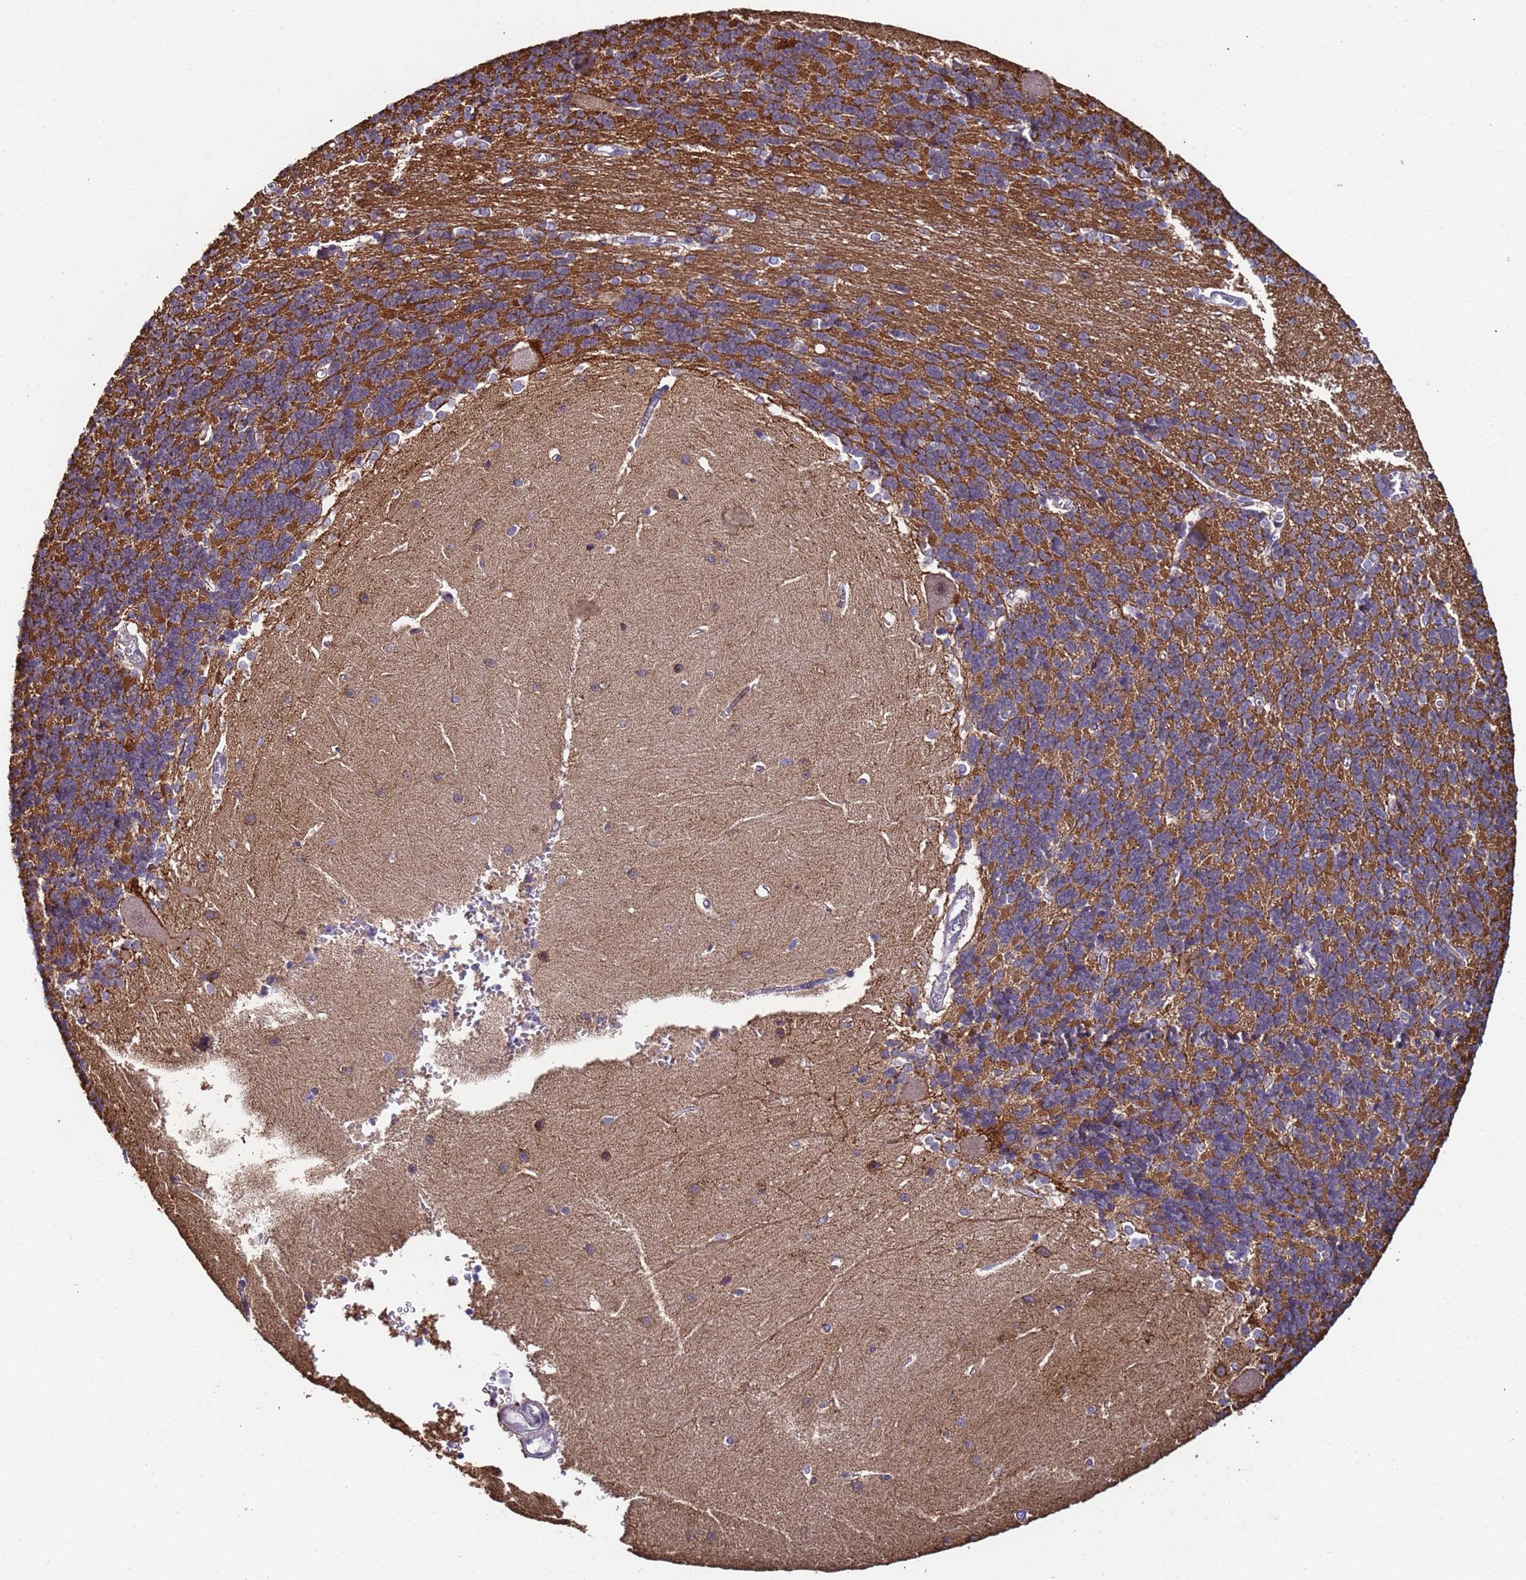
{"staining": {"intensity": "strong", "quantity": ">75%", "location": "cytoplasmic/membranous"}, "tissue": "cerebellum", "cell_type": "Cells in granular layer", "image_type": "normal", "snomed": [{"axis": "morphology", "description": "Normal tissue, NOS"}, {"axis": "topography", "description": "Cerebellum"}], "caption": "Approximately >75% of cells in granular layer in benign human cerebellum show strong cytoplasmic/membranous protein staining as visualized by brown immunohistochemical staining.", "gene": "CLHC1", "patient": {"sex": "male", "age": 37}}